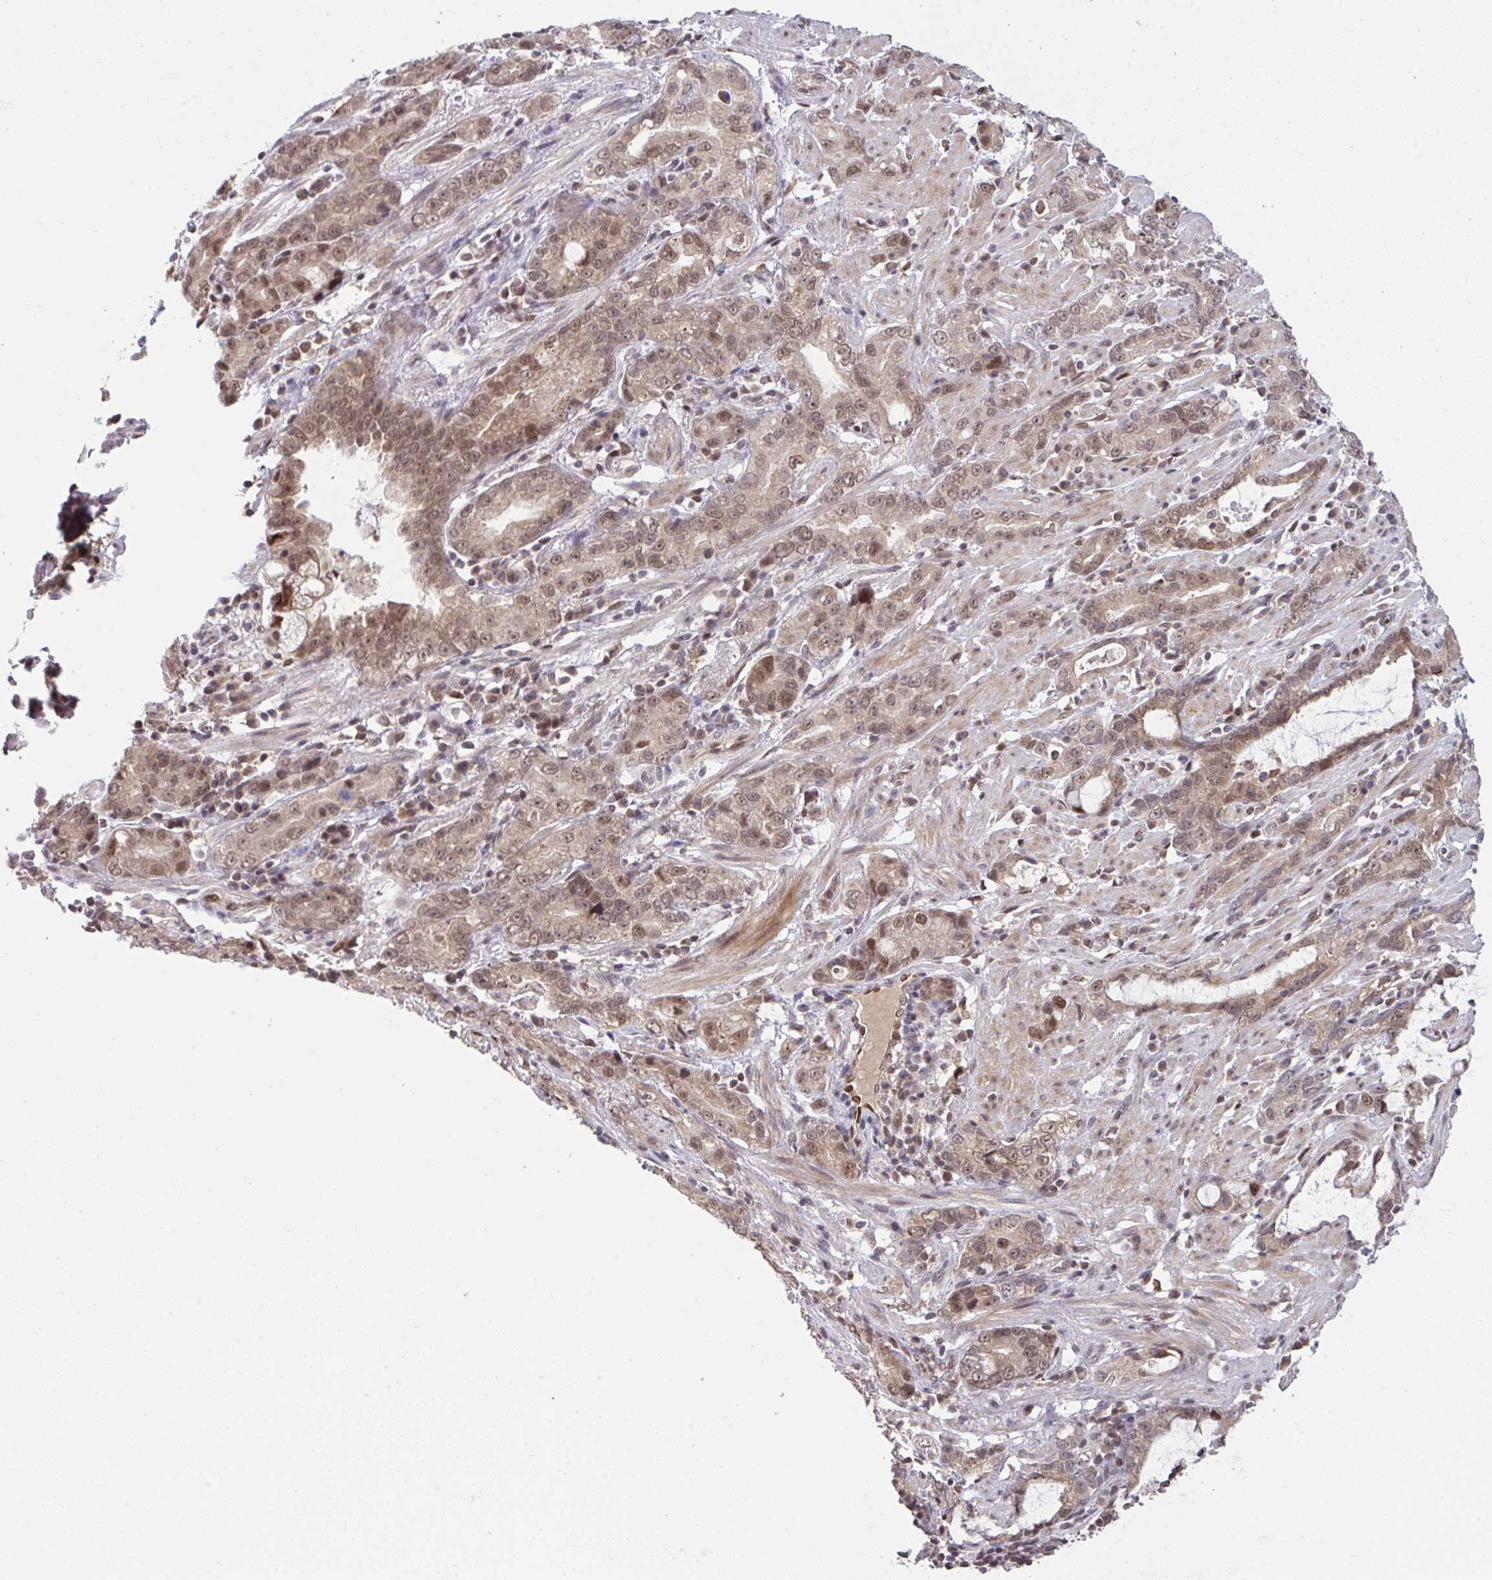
{"staining": {"intensity": "moderate", "quantity": ">75%", "location": "cytoplasmic/membranous,nuclear"}, "tissue": "stomach cancer", "cell_type": "Tumor cells", "image_type": "cancer", "snomed": [{"axis": "morphology", "description": "Adenocarcinoma, NOS"}, {"axis": "topography", "description": "Stomach"}], "caption": "Immunohistochemistry histopathology image of stomach cancer stained for a protein (brown), which displays medium levels of moderate cytoplasmic/membranous and nuclear positivity in about >75% of tumor cells.", "gene": "KLF2", "patient": {"sex": "male", "age": 55}}